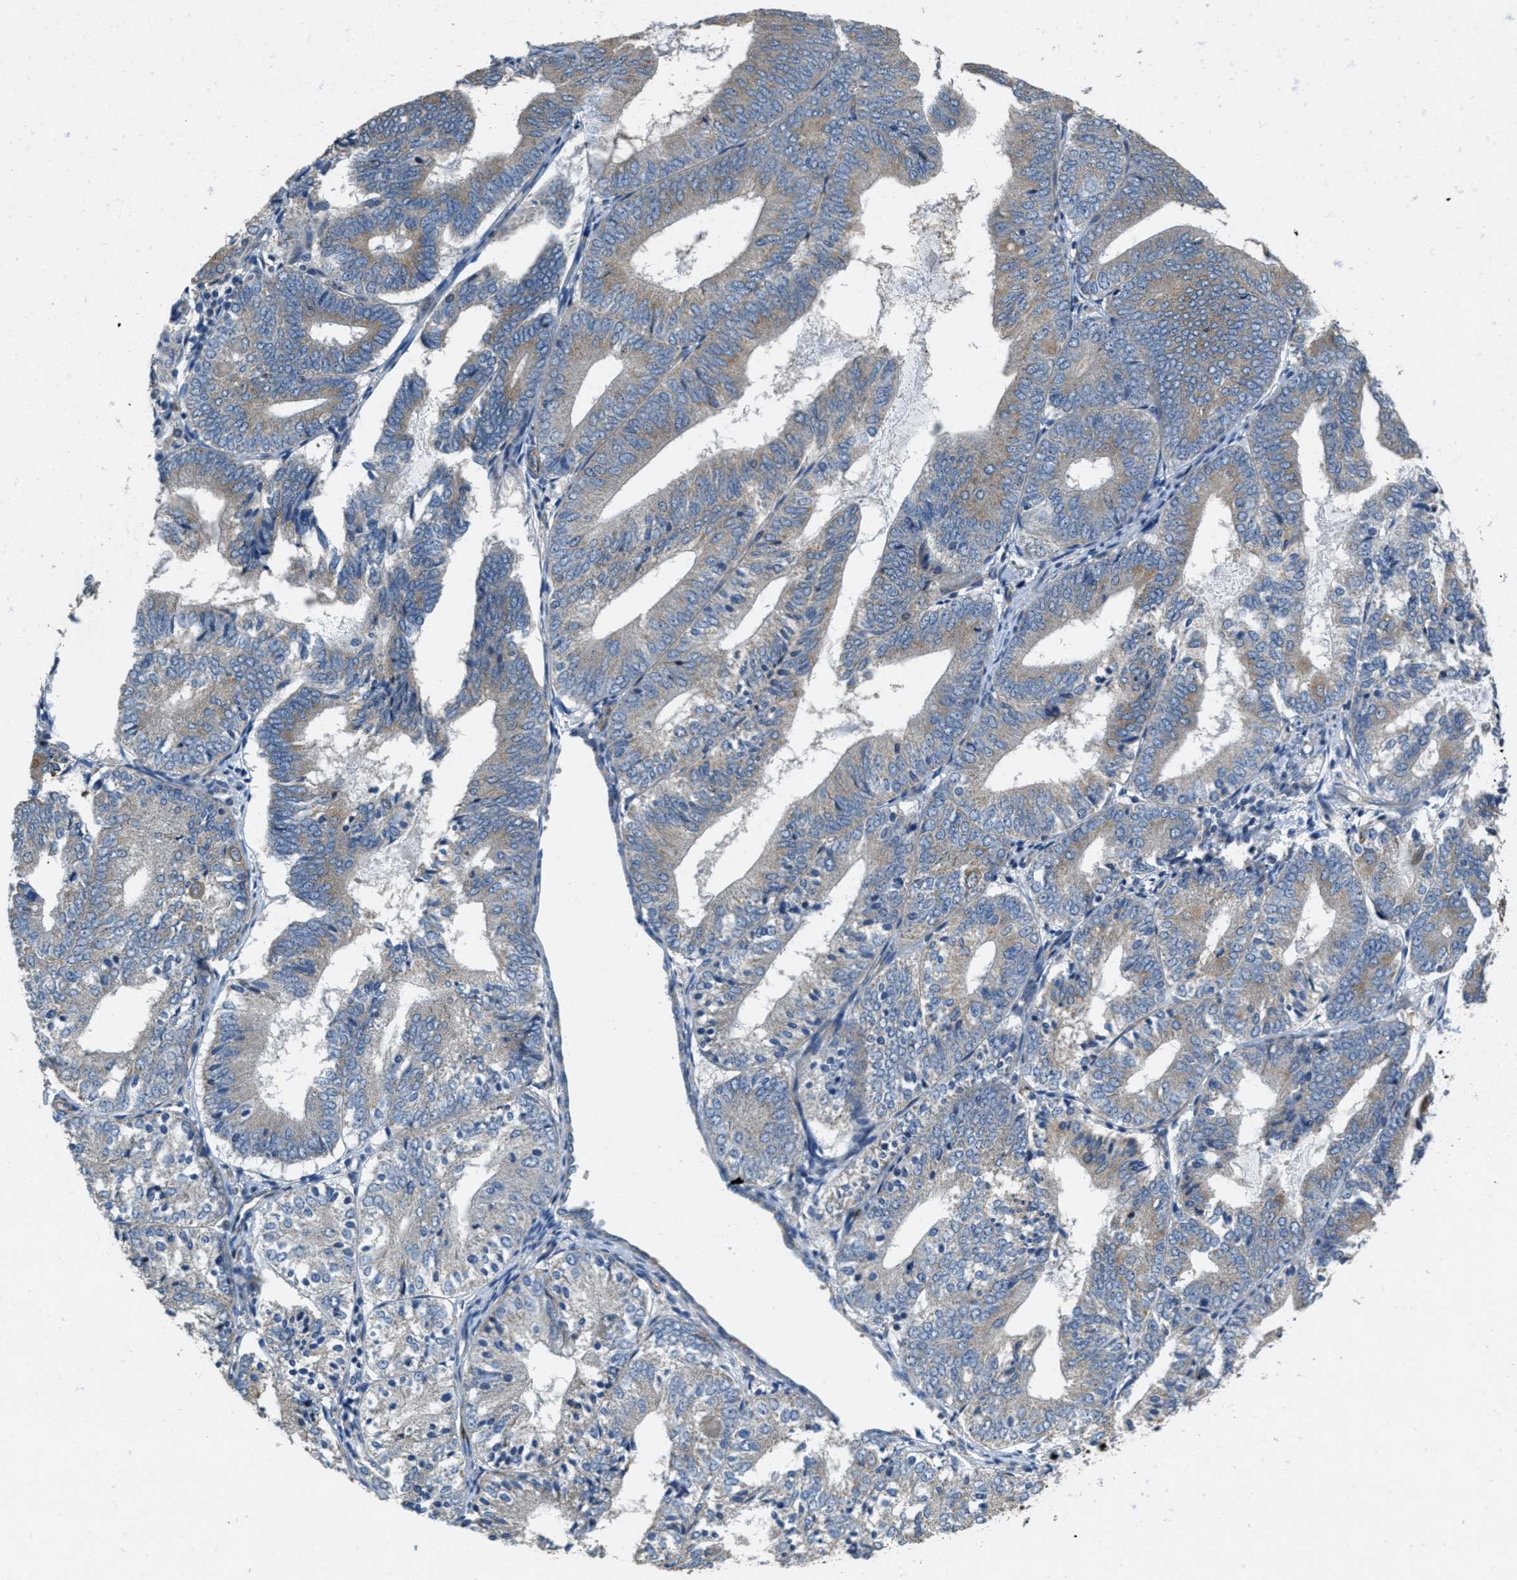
{"staining": {"intensity": "weak", "quantity": "25%-75%", "location": "cytoplasmic/membranous"}, "tissue": "endometrial cancer", "cell_type": "Tumor cells", "image_type": "cancer", "snomed": [{"axis": "morphology", "description": "Adenocarcinoma, NOS"}, {"axis": "topography", "description": "Endometrium"}], "caption": "Brown immunohistochemical staining in human adenocarcinoma (endometrial) exhibits weak cytoplasmic/membranous expression in about 25%-75% of tumor cells. The staining was performed using DAB, with brown indicating positive protein expression. Nuclei are stained blue with hematoxylin.", "gene": "TOMM70", "patient": {"sex": "female", "age": 81}}